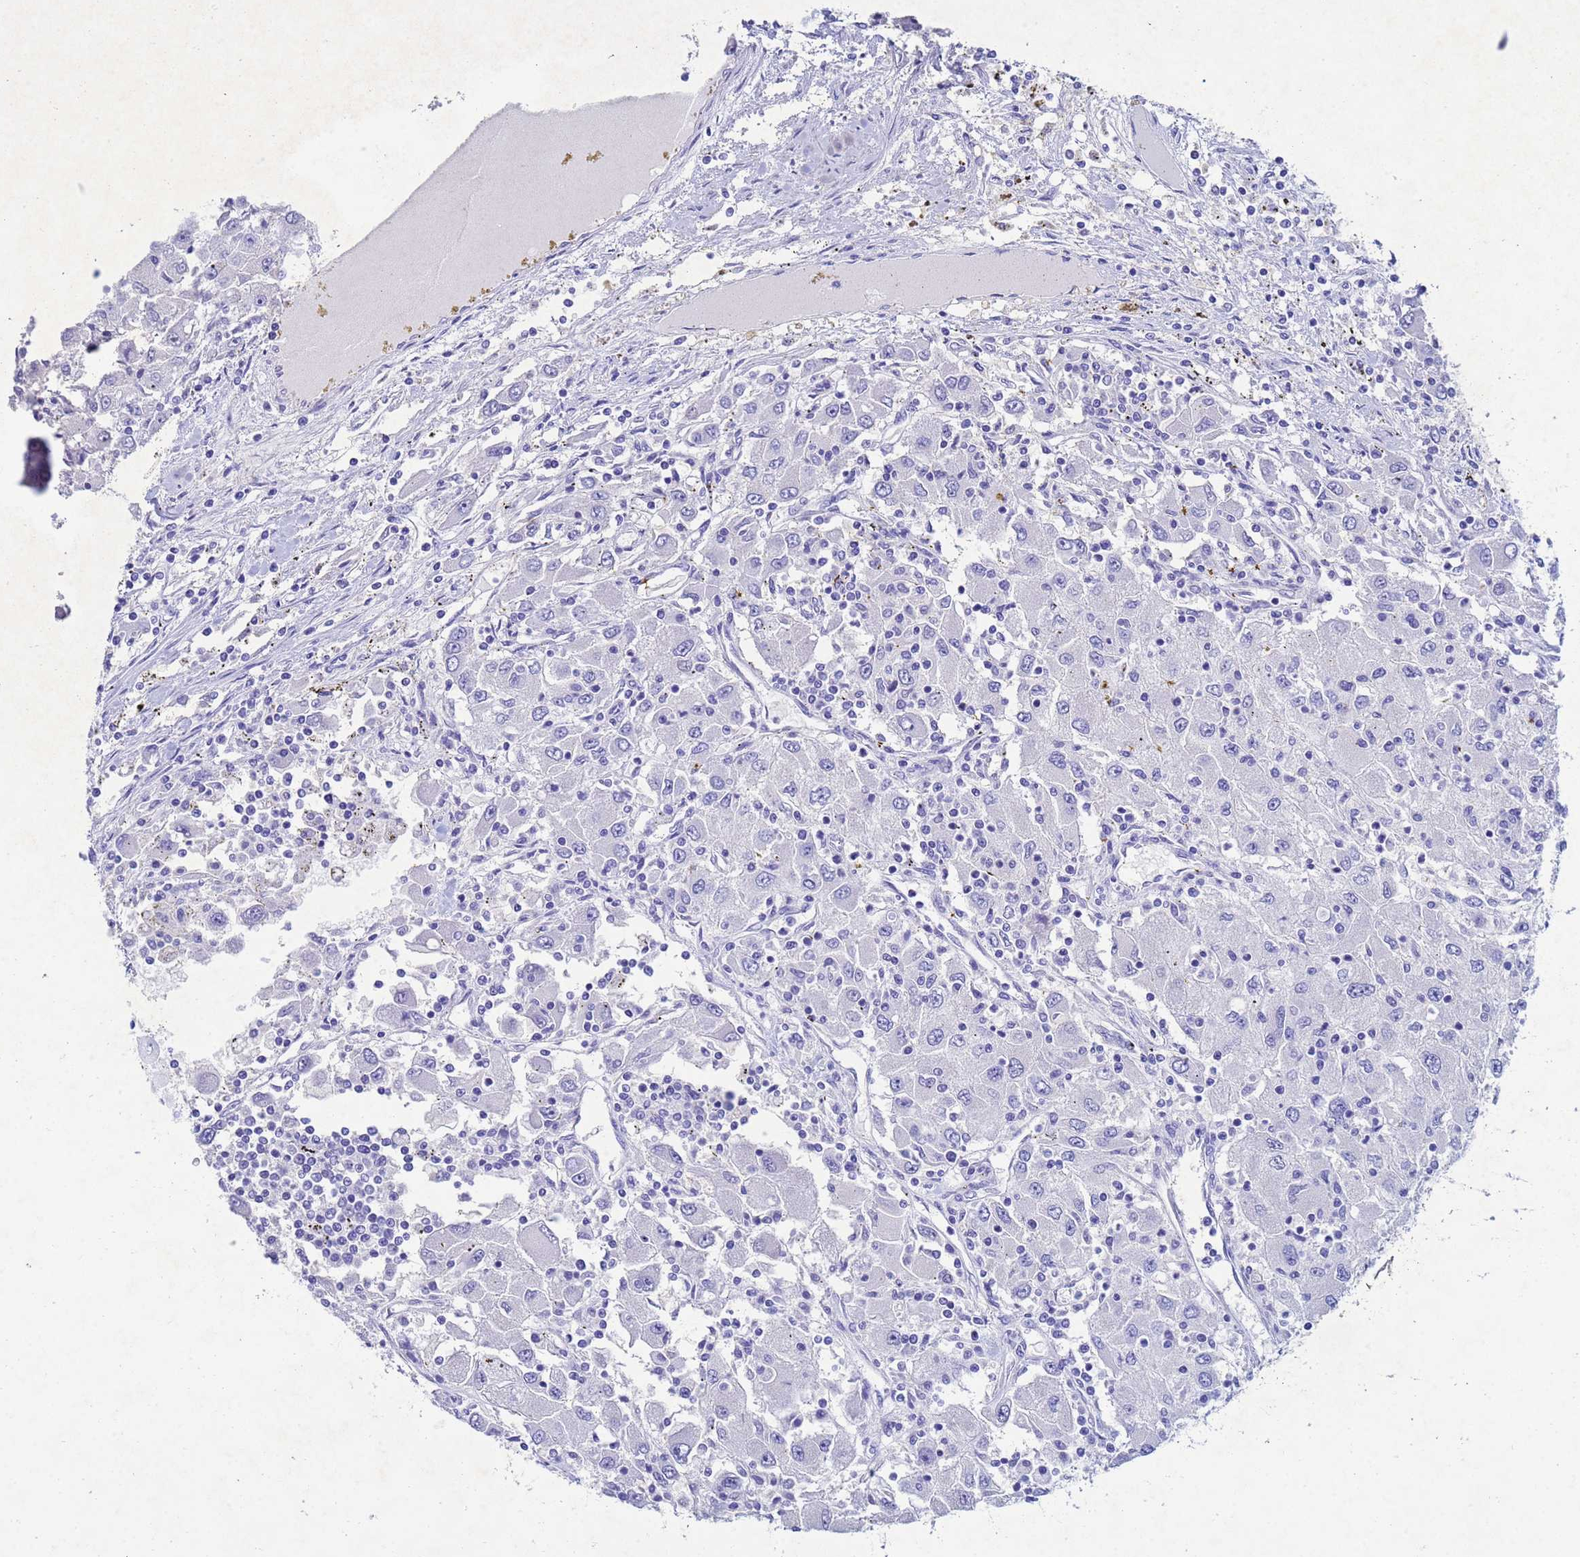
{"staining": {"intensity": "negative", "quantity": "none", "location": "none"}, "tissue": "renal cancer", "cell_type": "Tumor cells", "image_type": "cancer", "snomed": [{"axis": "morphology", "description": "Adenocarcinoma, NOS"}, {"axis": "topography", "description": "Kidney"}], "caption": "The photomicrograph exhibits no significant positivity in tumor cells of renal cancer. (Stains: DAB (3,3'-diaminobenzidine) immunohistochemistry with hematoxylin counter stain, Microscopy: brightfield microscopy at high magnification).", "gene": "CSTB", "patient": {"sex": "female", "age": 67}}